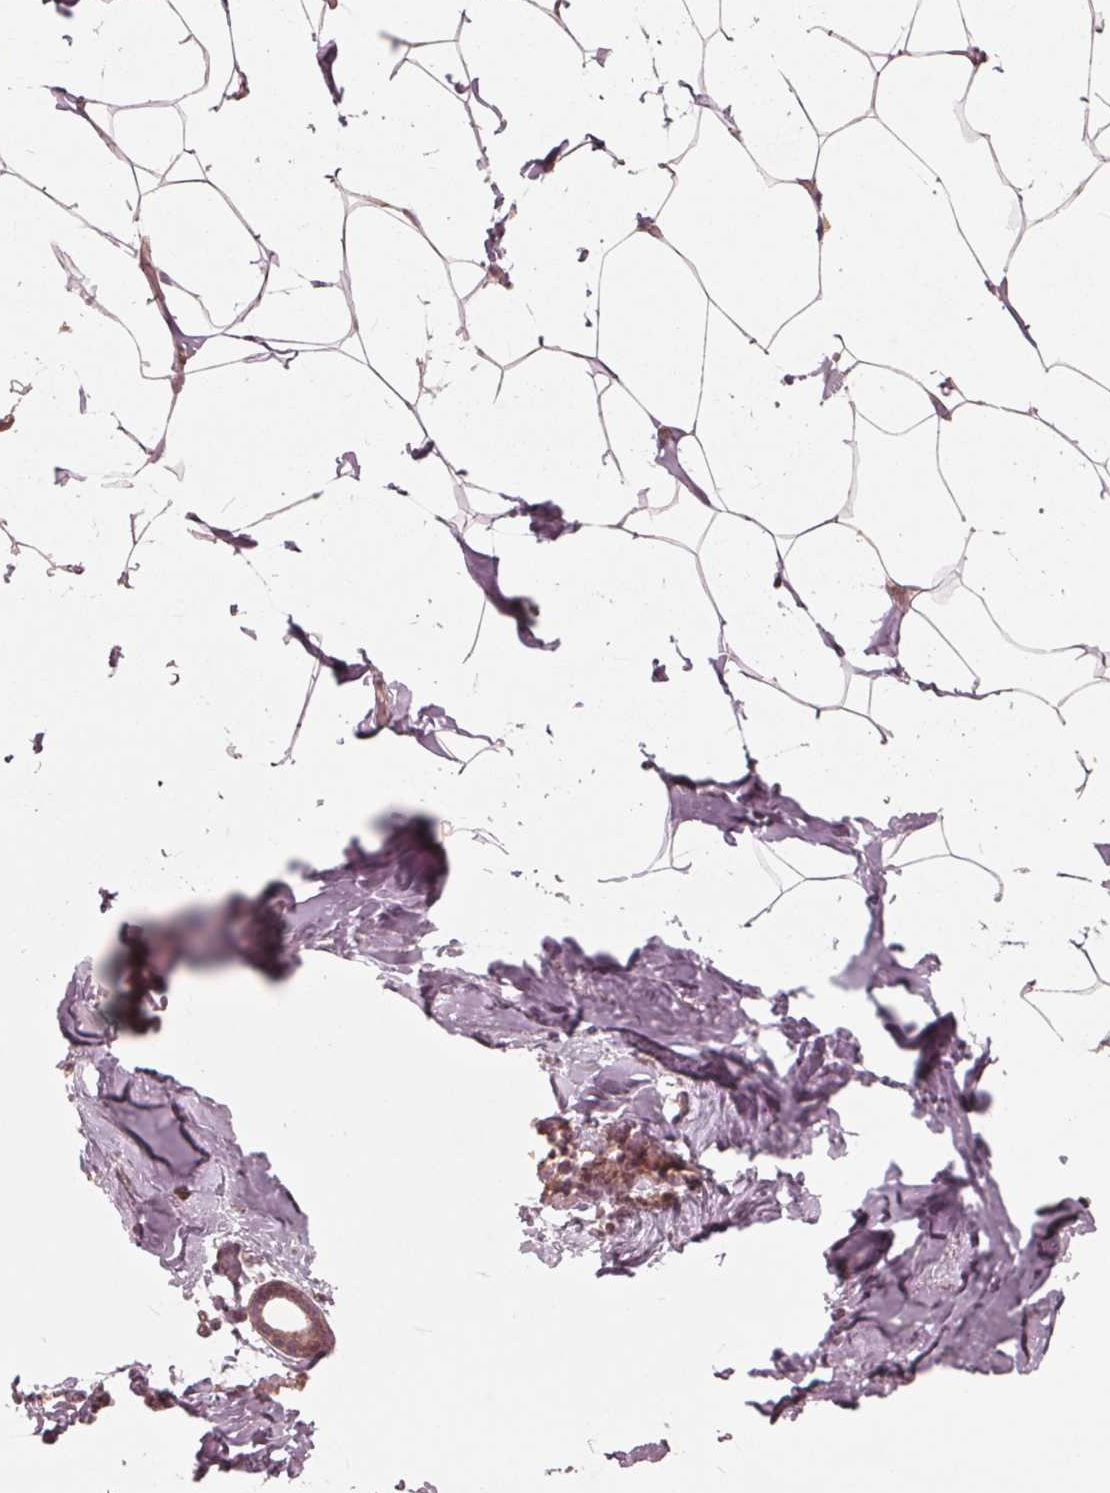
{"staining": {"intensity": "negative", "quantity": "none", "location": "none"}, "tissue": "breast", "cell_type": "Adipocytes", "image_type": "normal", "snomed": [{"axis": "morphology", "description": "Normal tissue, NOS"}, {"axis": "topography", "description": "Breast"}], "caption": "This is an immunohistochemistry (IHC) photomicrograph of unremarkable human breast. There is no positivity in adipocytes.", "gene": "UBALD1", "patient": {"sex": "female", "age": 32}}